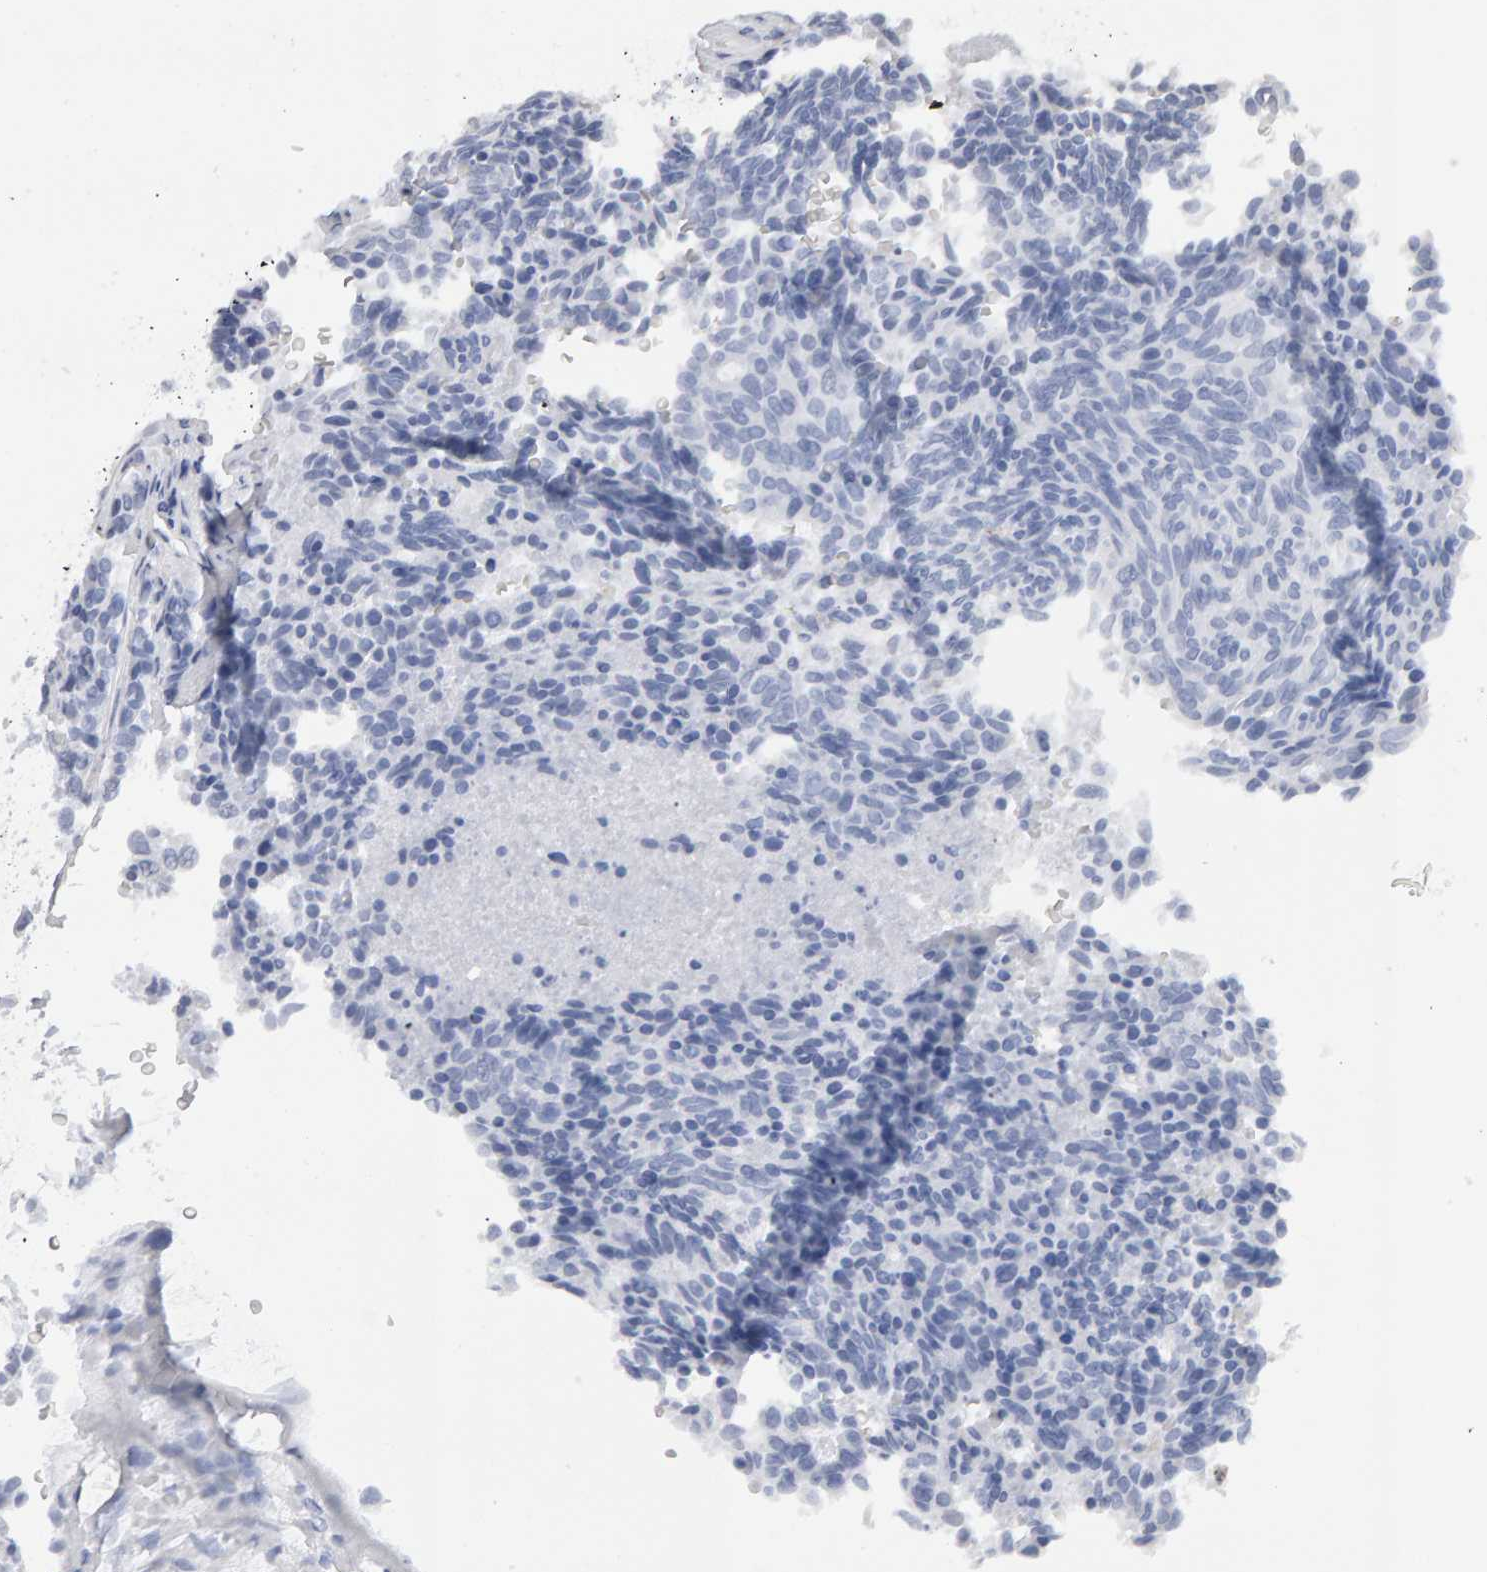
{"staining": {"intensity": "negative", "quantity": "none", "location": "none"}, "tissue": "carcinoid", "cell_type": "Tumor cells", "image_type": "cancer", "snomed": [{"axis": "morphology", "description": "Carcinoid, malignant, NOS"}, {"axis": "topography", "description": "Pancreas"}], "caption": "This histopathology image is of malignant carcinoid stained with immunohistochemistry (IHC) to label a protein in brown with the nuclei are counter-stained blue. There is no staining in tumor cells.", "gene": "METRNL", "patient": {"sex": "female", "age": 54}}